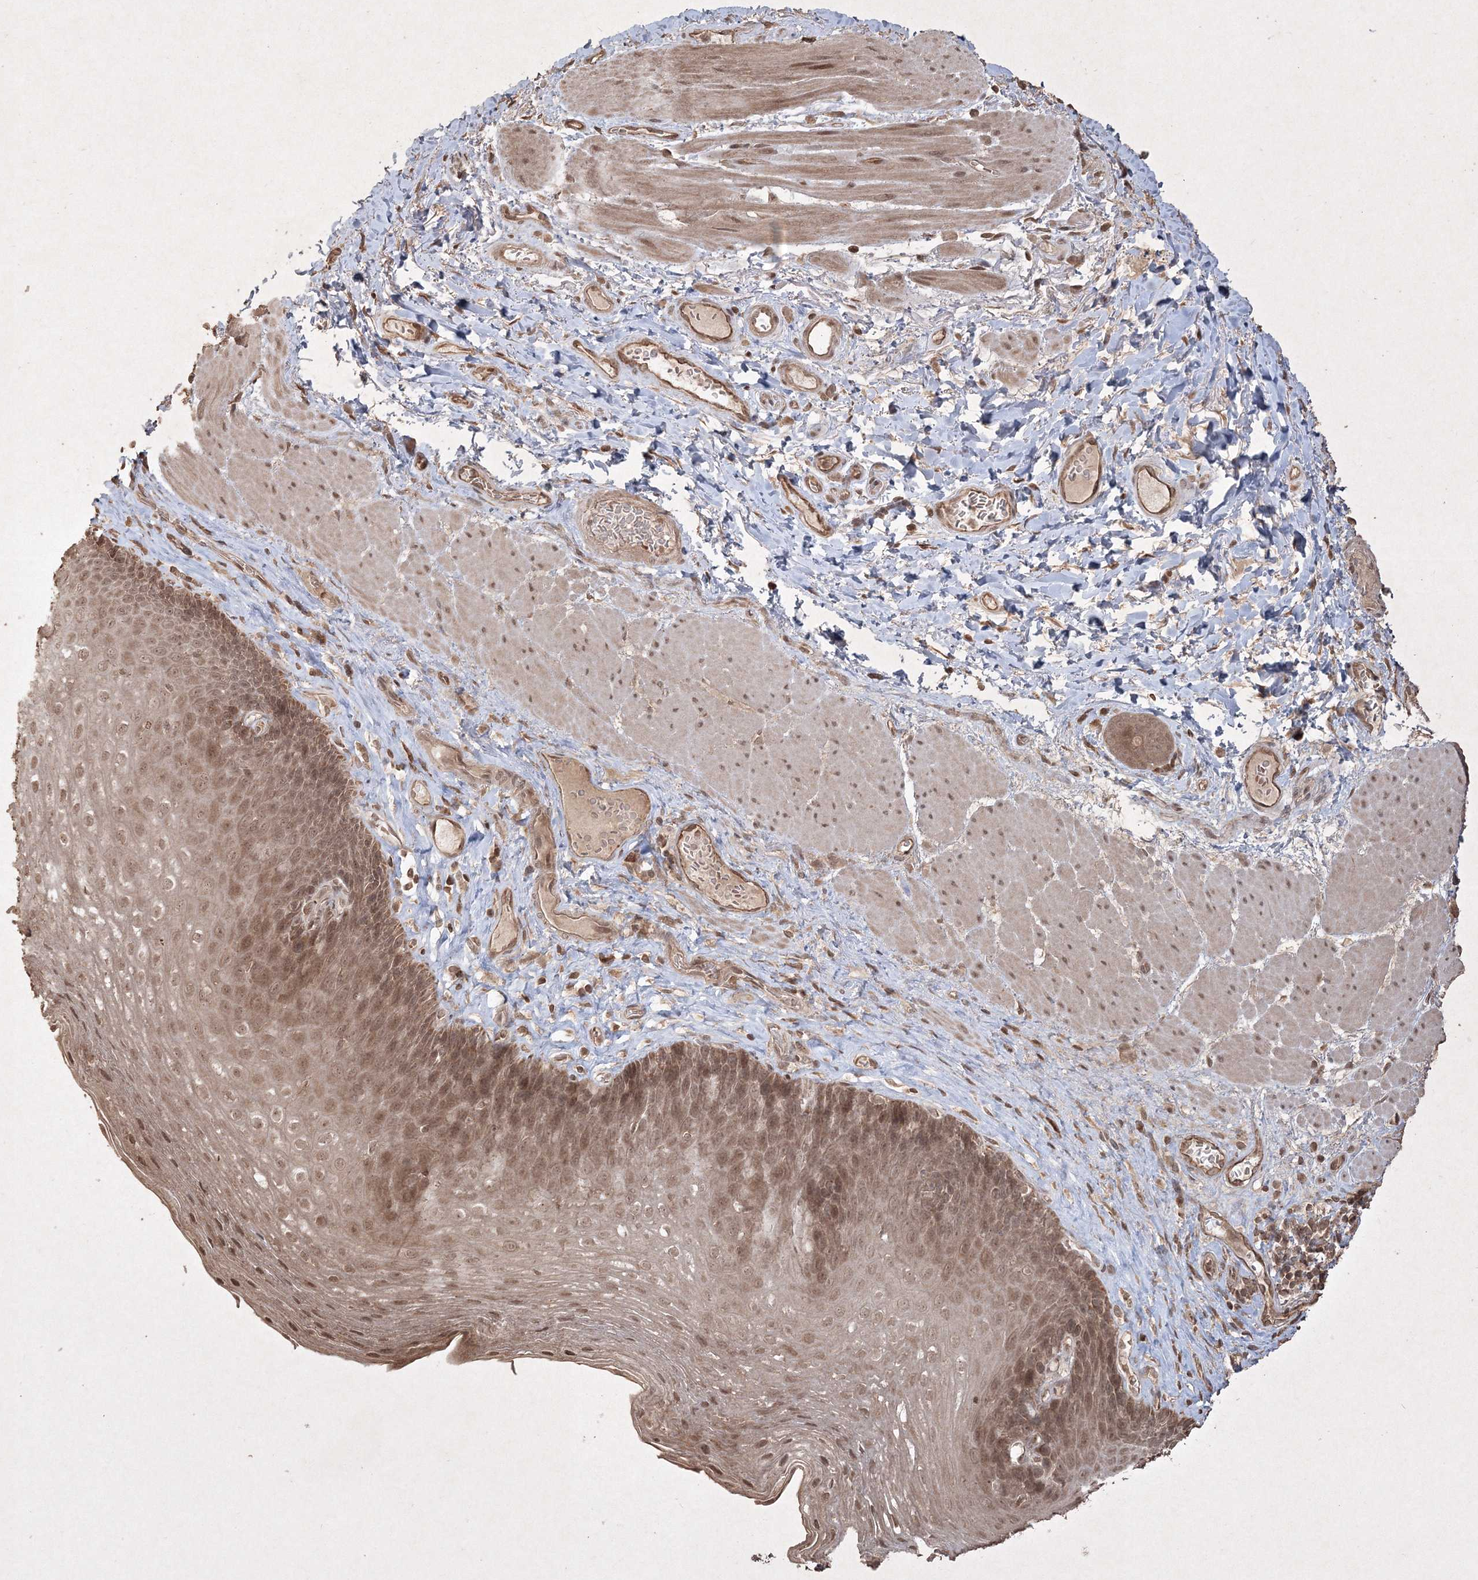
{"staining": {"intensity": "moderate", "quantity": ">75%", "location": "cytoplasmic/membranous,nuclear"}, "tissue": "esophagus", "cell_type": "Squamous epithelial cells", "image_type": "normal", "snomed": [{"axis": "morphology", "description": "Normal tissue, NOS"}, {"axis": "topography", "description": "Esophagus"}], "caption": "IHC staining of benign esophagus, which demonstrates medium levels of moderate cytoplasmic/membranous,nuclear positivity in about >75% of squamous epithelial cells indicating moderate cytoplasmic/membranous,nuclear protein staining. The staining was performed using DAB (3,3'-diaminobenzidine) (brown) for protein detection and nuclei were counterstained in hematoxylin (blue).", "gene": "PELI3", "patient": {"sex": "female", "age": 66}}